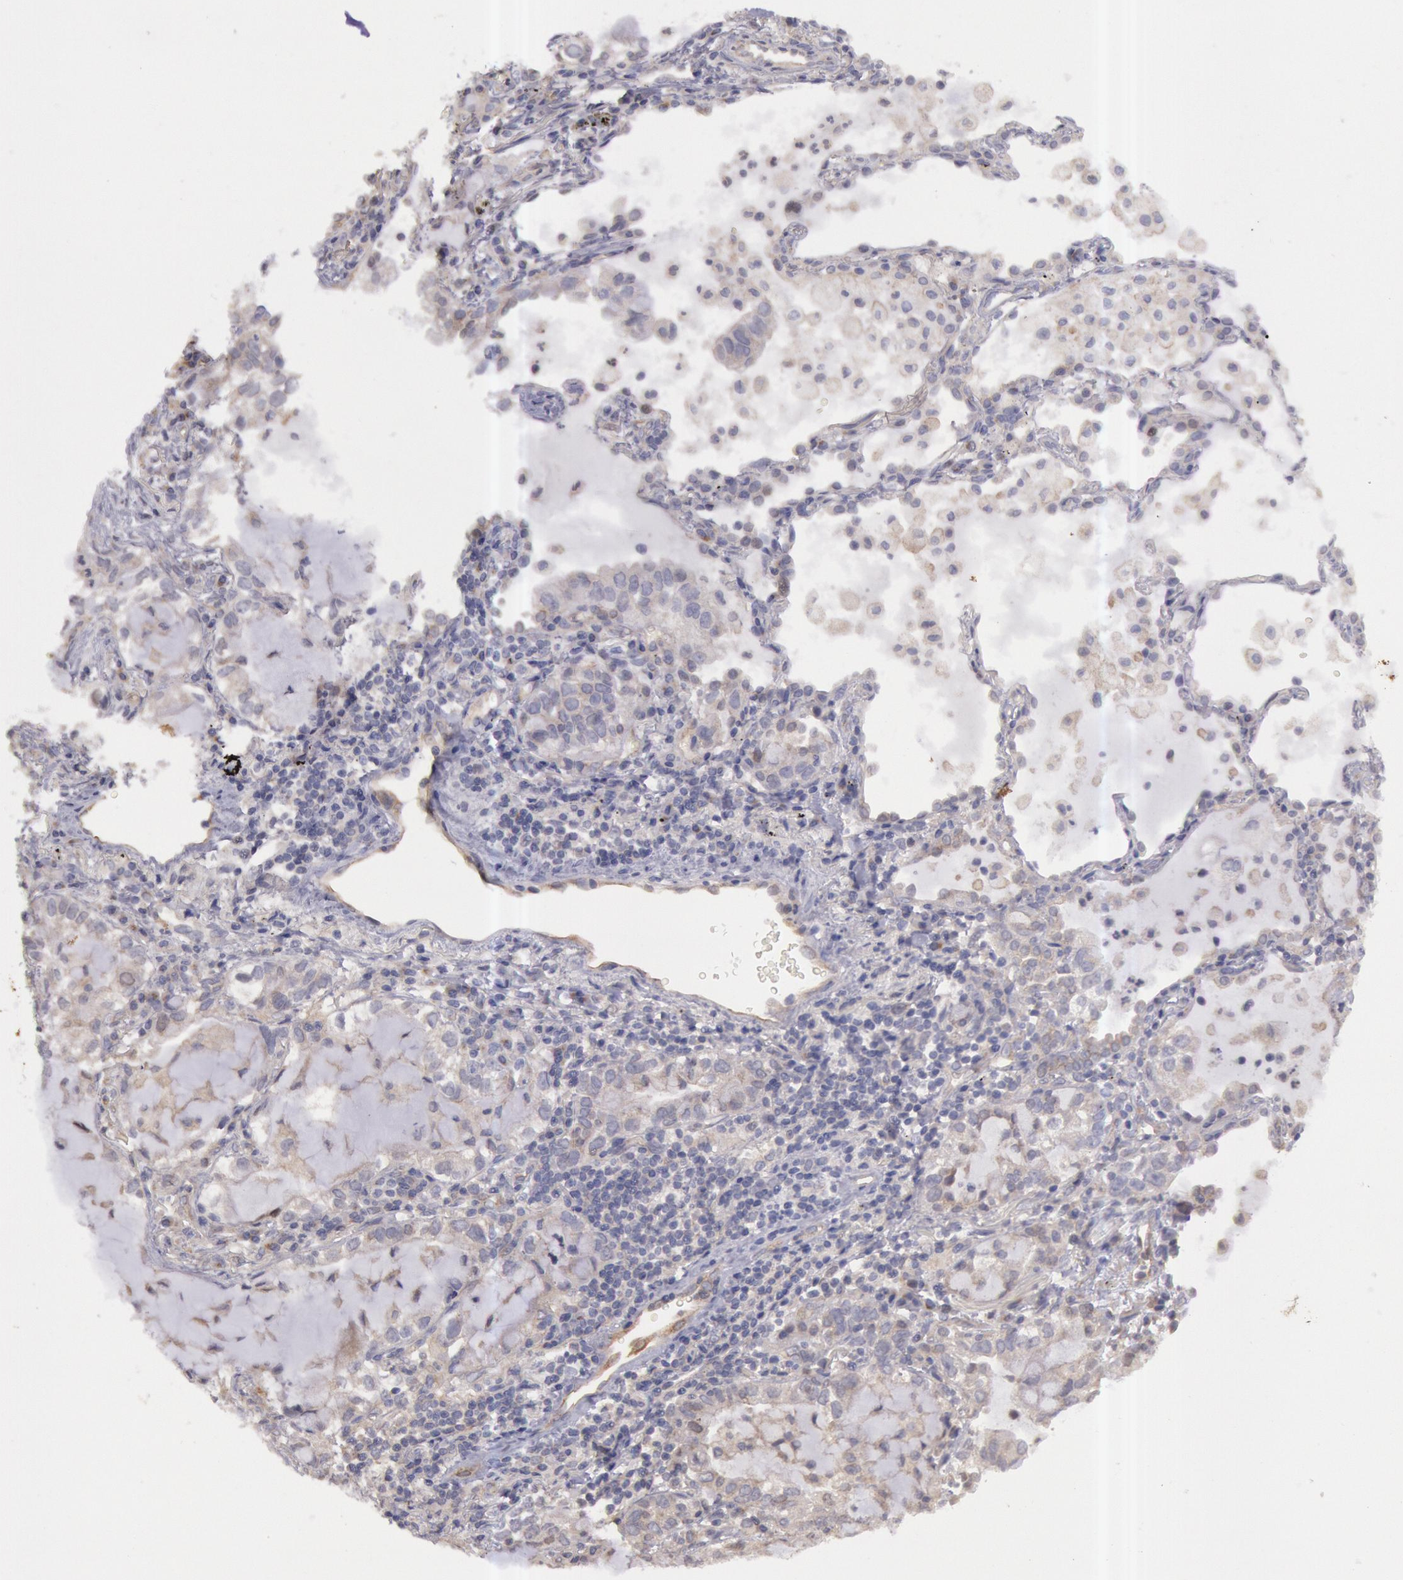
{"staining": {"intensity": "negative", "quantity": "none", "location": "none"}, "tissue": "lung cancer", "cell_type": "Tumor cells", "image_type": "cancer", "snomed": [{"axis": "morphology", "description": "Adenocarcinoma, NOS"}, {"axis": "topography", "description": "Lung"}], "caption": "This image is of lung adenocarcinoma stained with IHC to label a protein in brown with the nuclei are counter-stained blue. There is no expression in tumor cells. Nuclei are stained in blue.", "gene": "AMOTL1", "patient": {"sex": "female", "age": 50}}